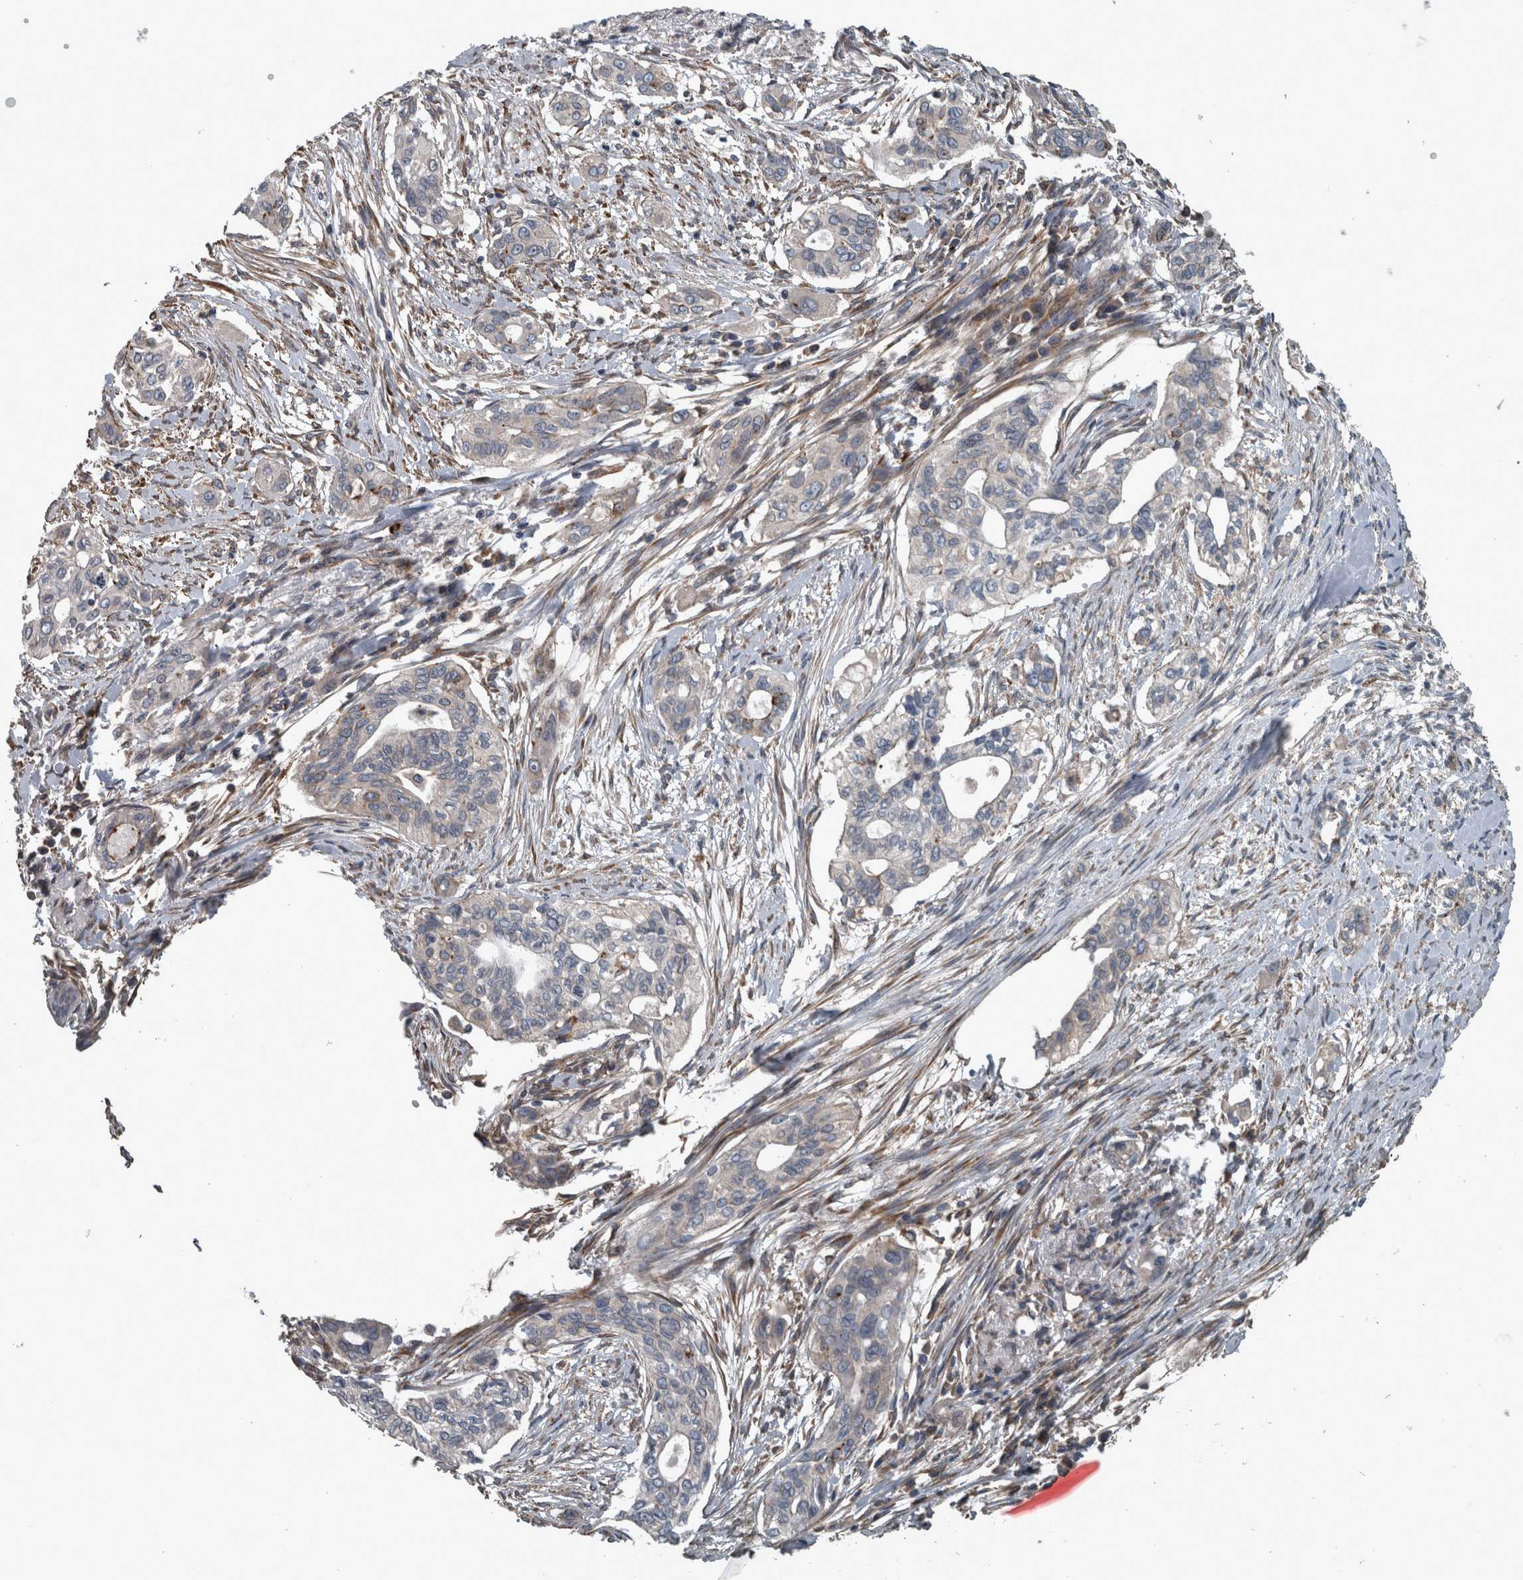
{"staining": {"intensity": "weak", "quantity": "<25%", "location": "cytoplasmic/membranous"}, "tissue": "pancreatic cancer", "cell_type": "Tumor cells", "image_type": "cancer", "snomed": [{"axis": "morphology", "description": "Adenocarcinoma, NOS"}, {"axis": "topography", "description": "Pancreas"}], "caption": "Immunohistochemistry (IHC) micrograph of neoplastic tissue: human pancreatic cancer (adenocarcinoma) stained with DAB shows no significant protein staining in tumor cells.", "gene": "EXOC8", "patient": {"sex": "female", "age": 60}}